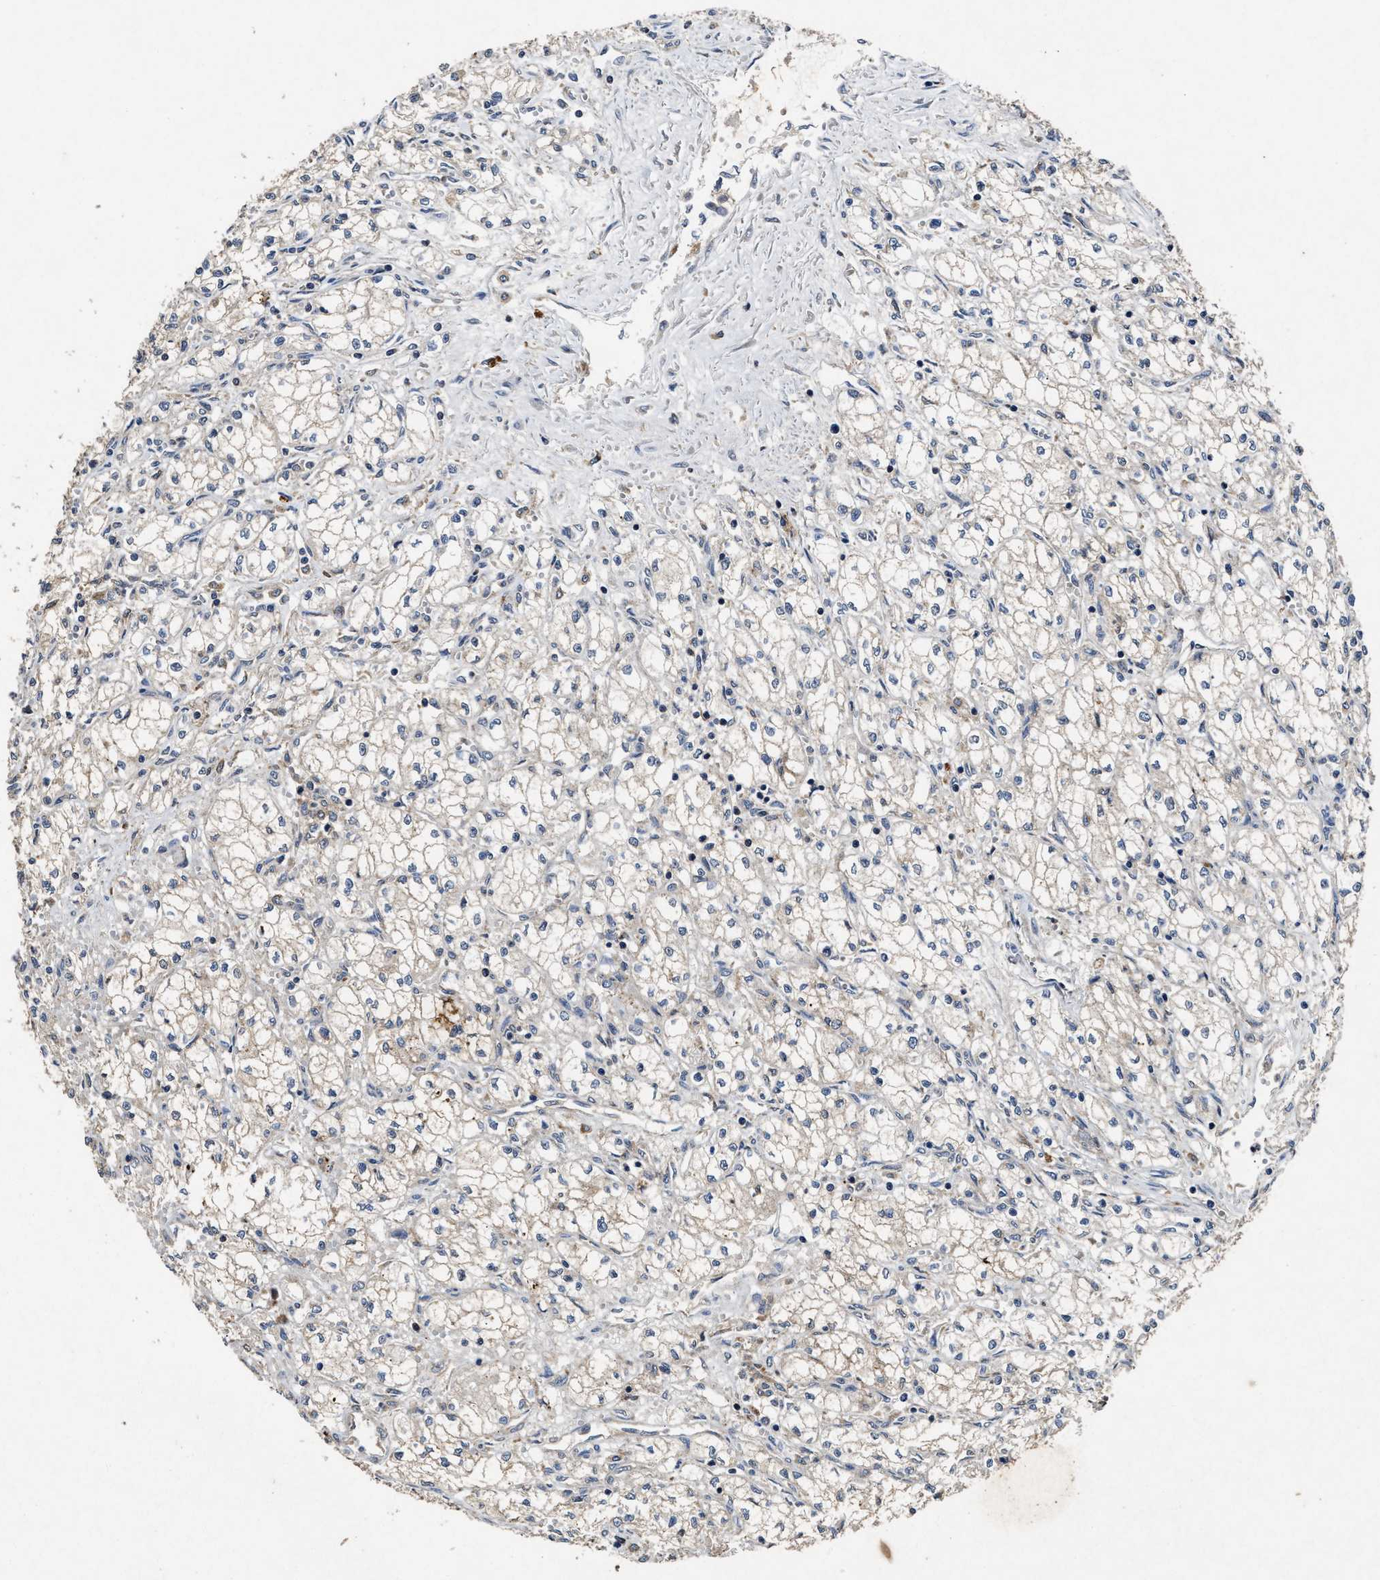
{"staining": {"intensity": "weak", "quantity": "<25%", "location": "cytoplasmic/membranous"}, "tissue": "renal cancer", "cell_type": "Tumor cells", "image_type": "cancer", "snomed": [{"axis": "morphology", "description": "Normal tissue, NOS"}, {"axis": "morphology", "description": "Adenocarcinoma, NOS"}, {"axis": "topography", "description": "Kidney"}], "caption": "Immunohistochemical staining of renal cancer exhibits no significant expression in tumor cells.", "gene": "PDAP1", "patient": {"sex": "male", "age": 59}}